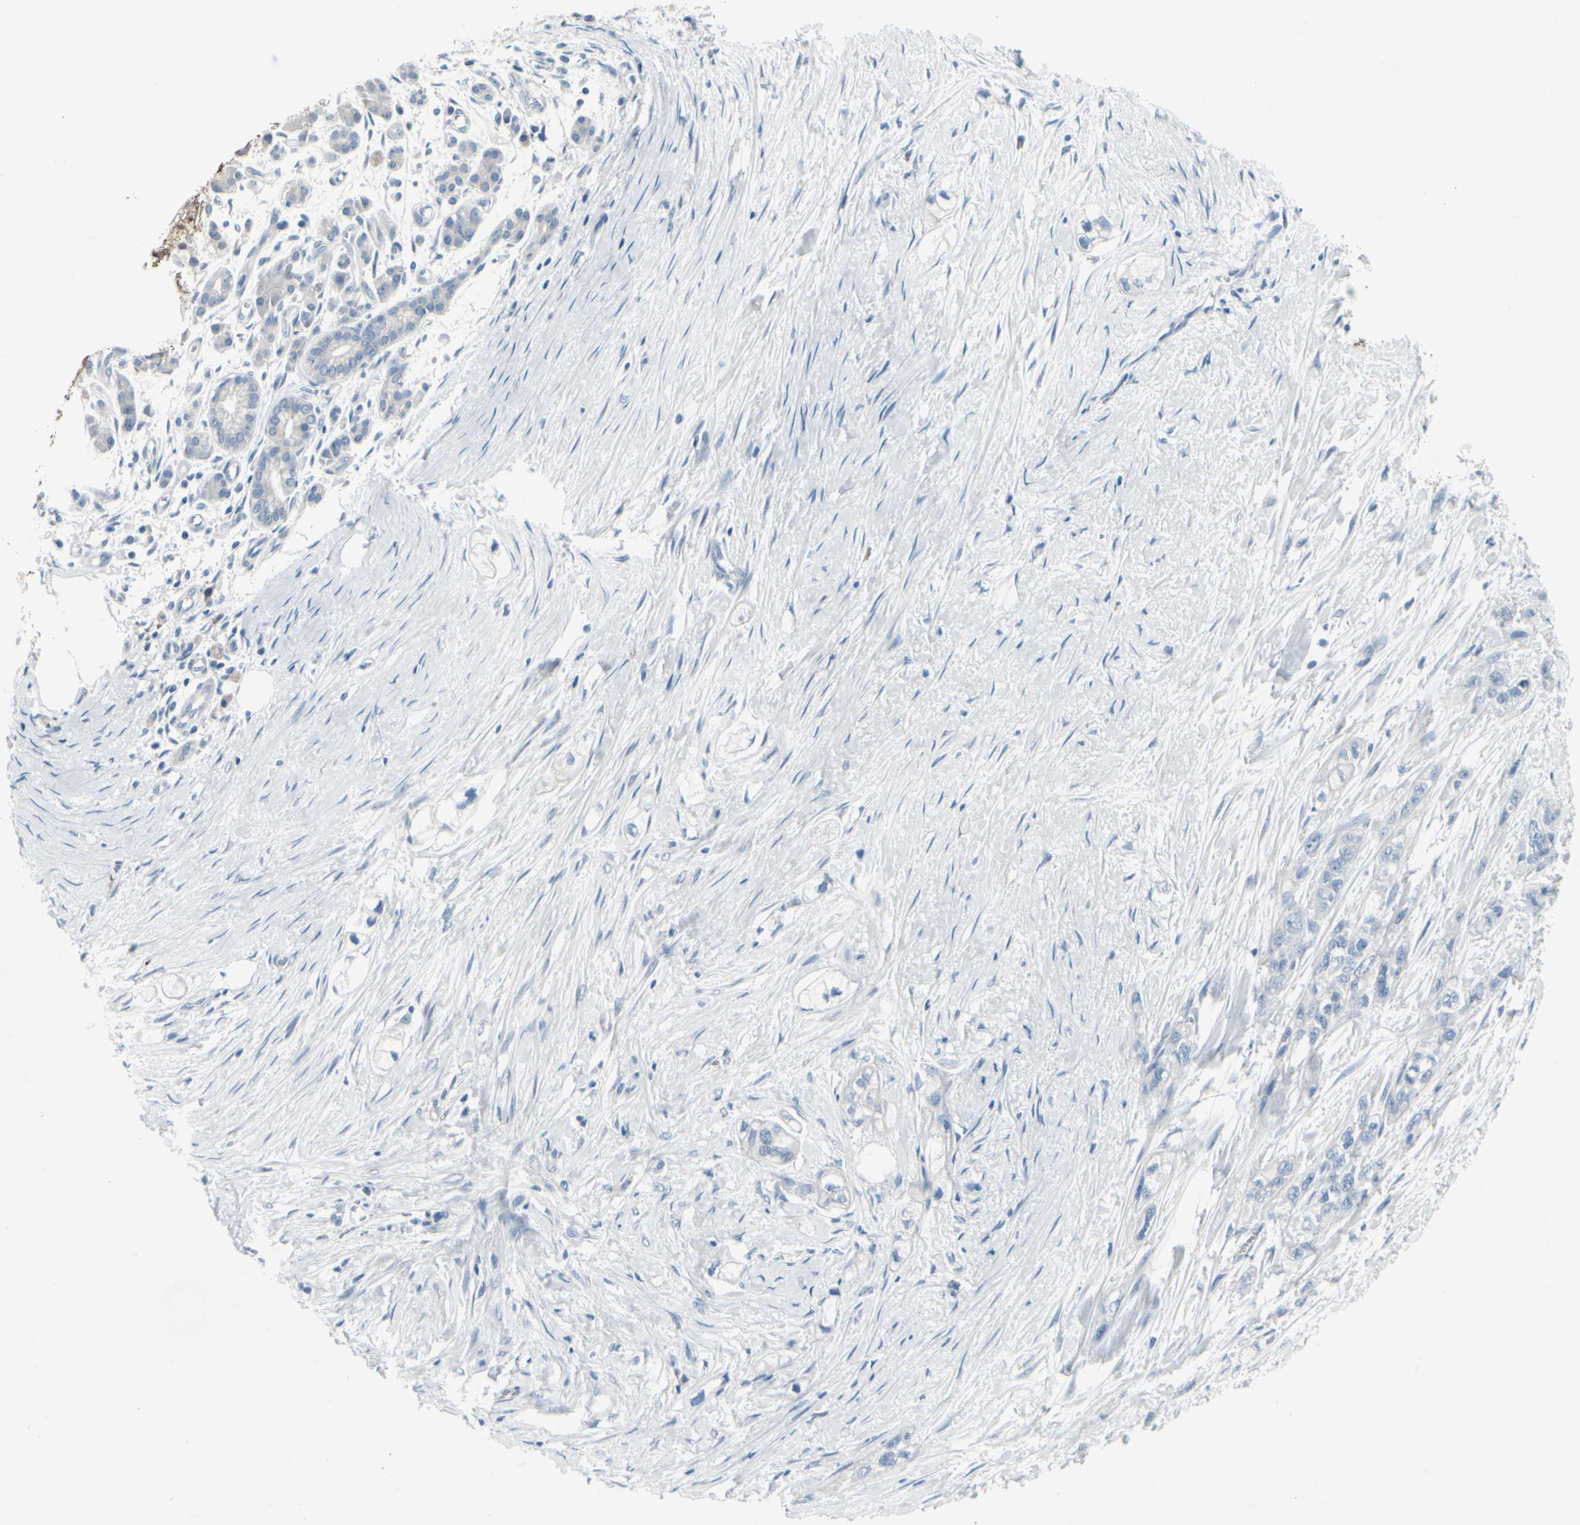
{"staining": {"intensity": "negative", "quantity": "none", "location": "none"}, "tissue": "pancreatic cancer", "cell_type": "Tumor cells", "image_type": "cancer", "snomed": [{"axis": "morphology", "description": "Adenocarcinoma, NOS"}, {"axis": "topography", "description": "Pancreas"}], "caption": "This image is of adenocarcinoma (pancreatic) stained with IHC to label a protein in brown with the nuclei are counter-stained blue. There is no staining in tumor cells.", "gene": "PGR", "patient": {"sex": "male", "age": 74}}